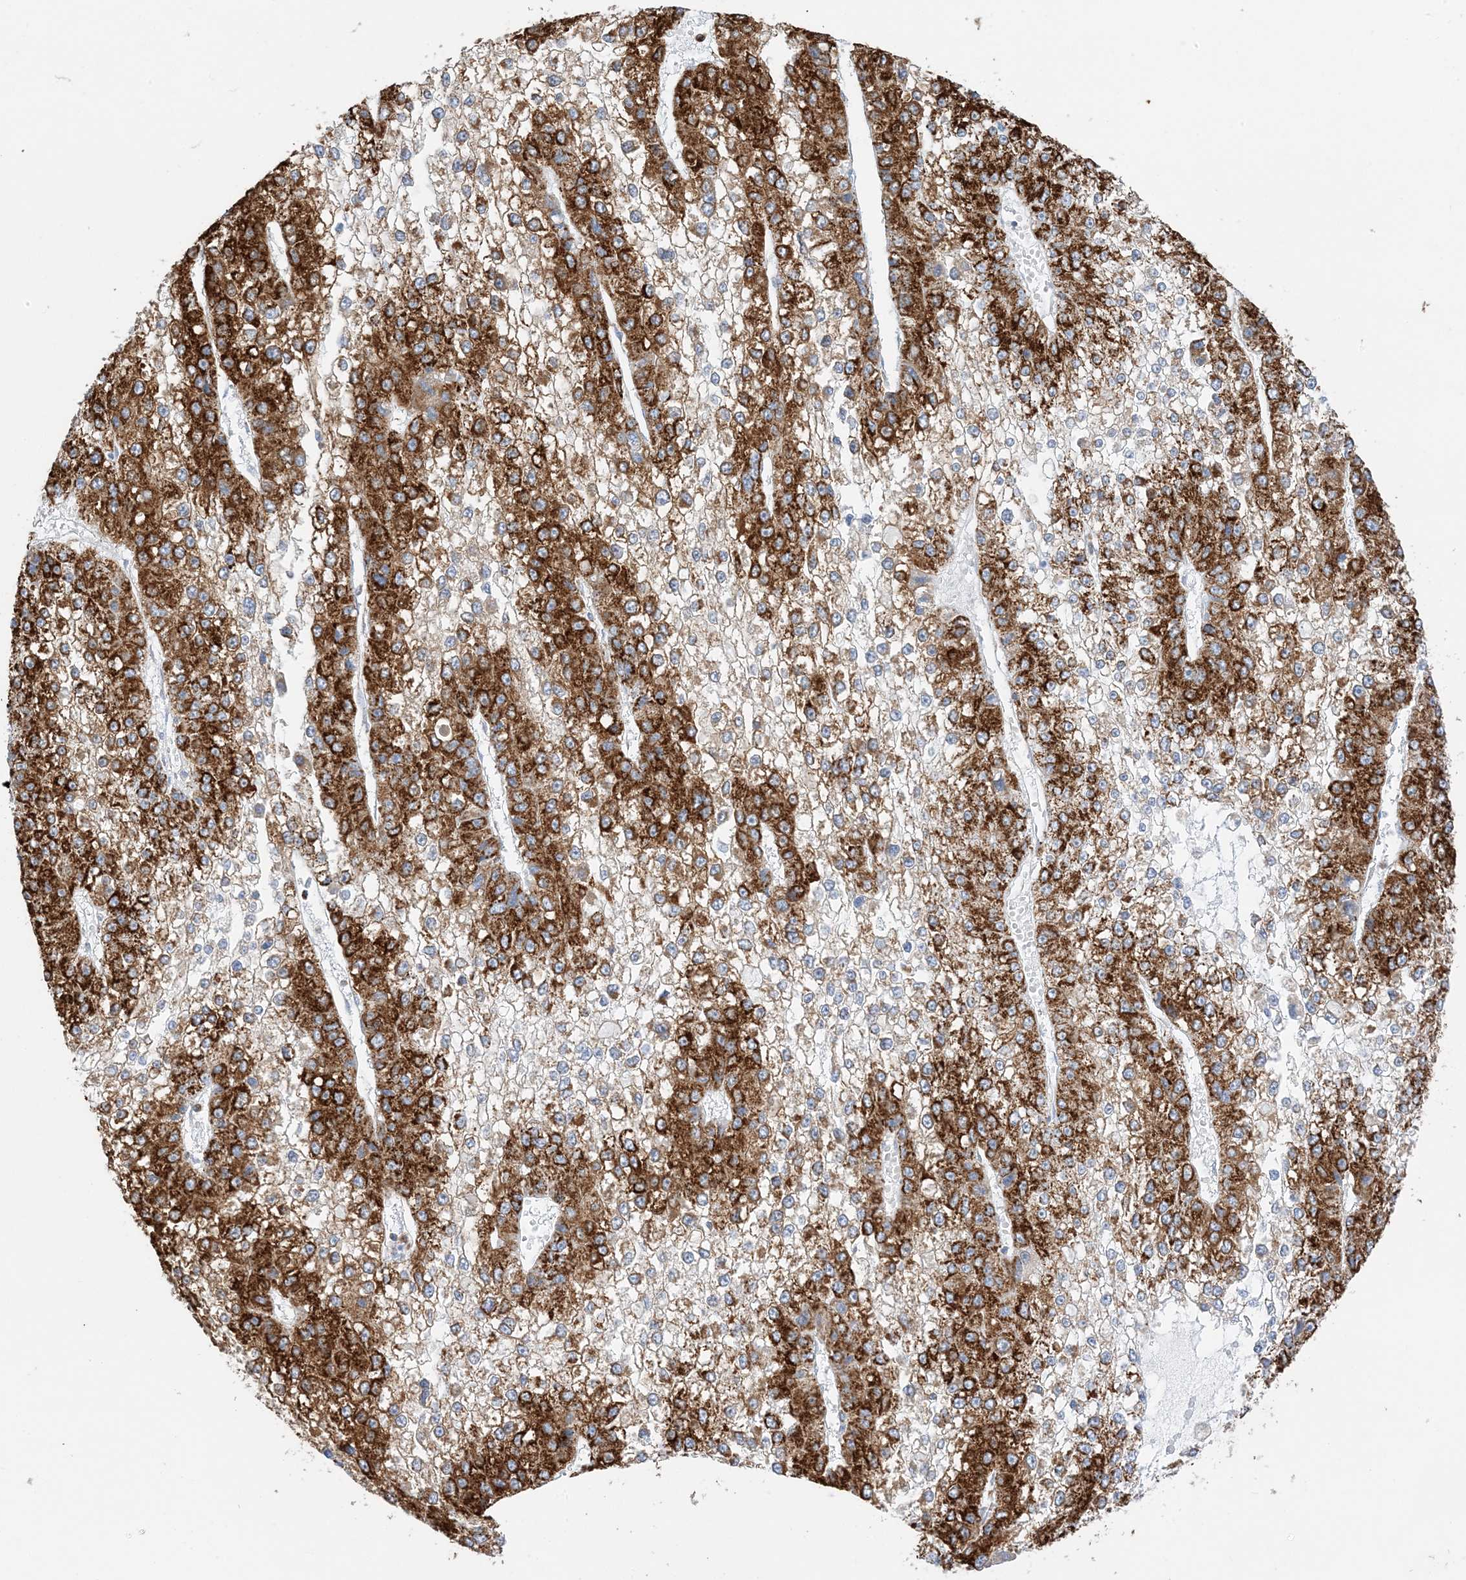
{"staining": {"intensity": "strong", "quantity": "25%-75%", "location": "cytoplasmic/membranous"}, "tissue": "liver cancer", "cell_type": "Tumor cells", "image_type": "cancer", "snomed": [{"axis": "morphology", "description": "Carcinoma, Hepatocellular, NOS"}, {"axis": "topography", "description": "Liver"}], "caption": "Protein staining of liver cancer tissue demonstrates strong cytoplasmic/membranous staining in about 25%-75% of tumor cells.", "gene": "CAPN13", "patient": {"sex": "female", "age": 73}}